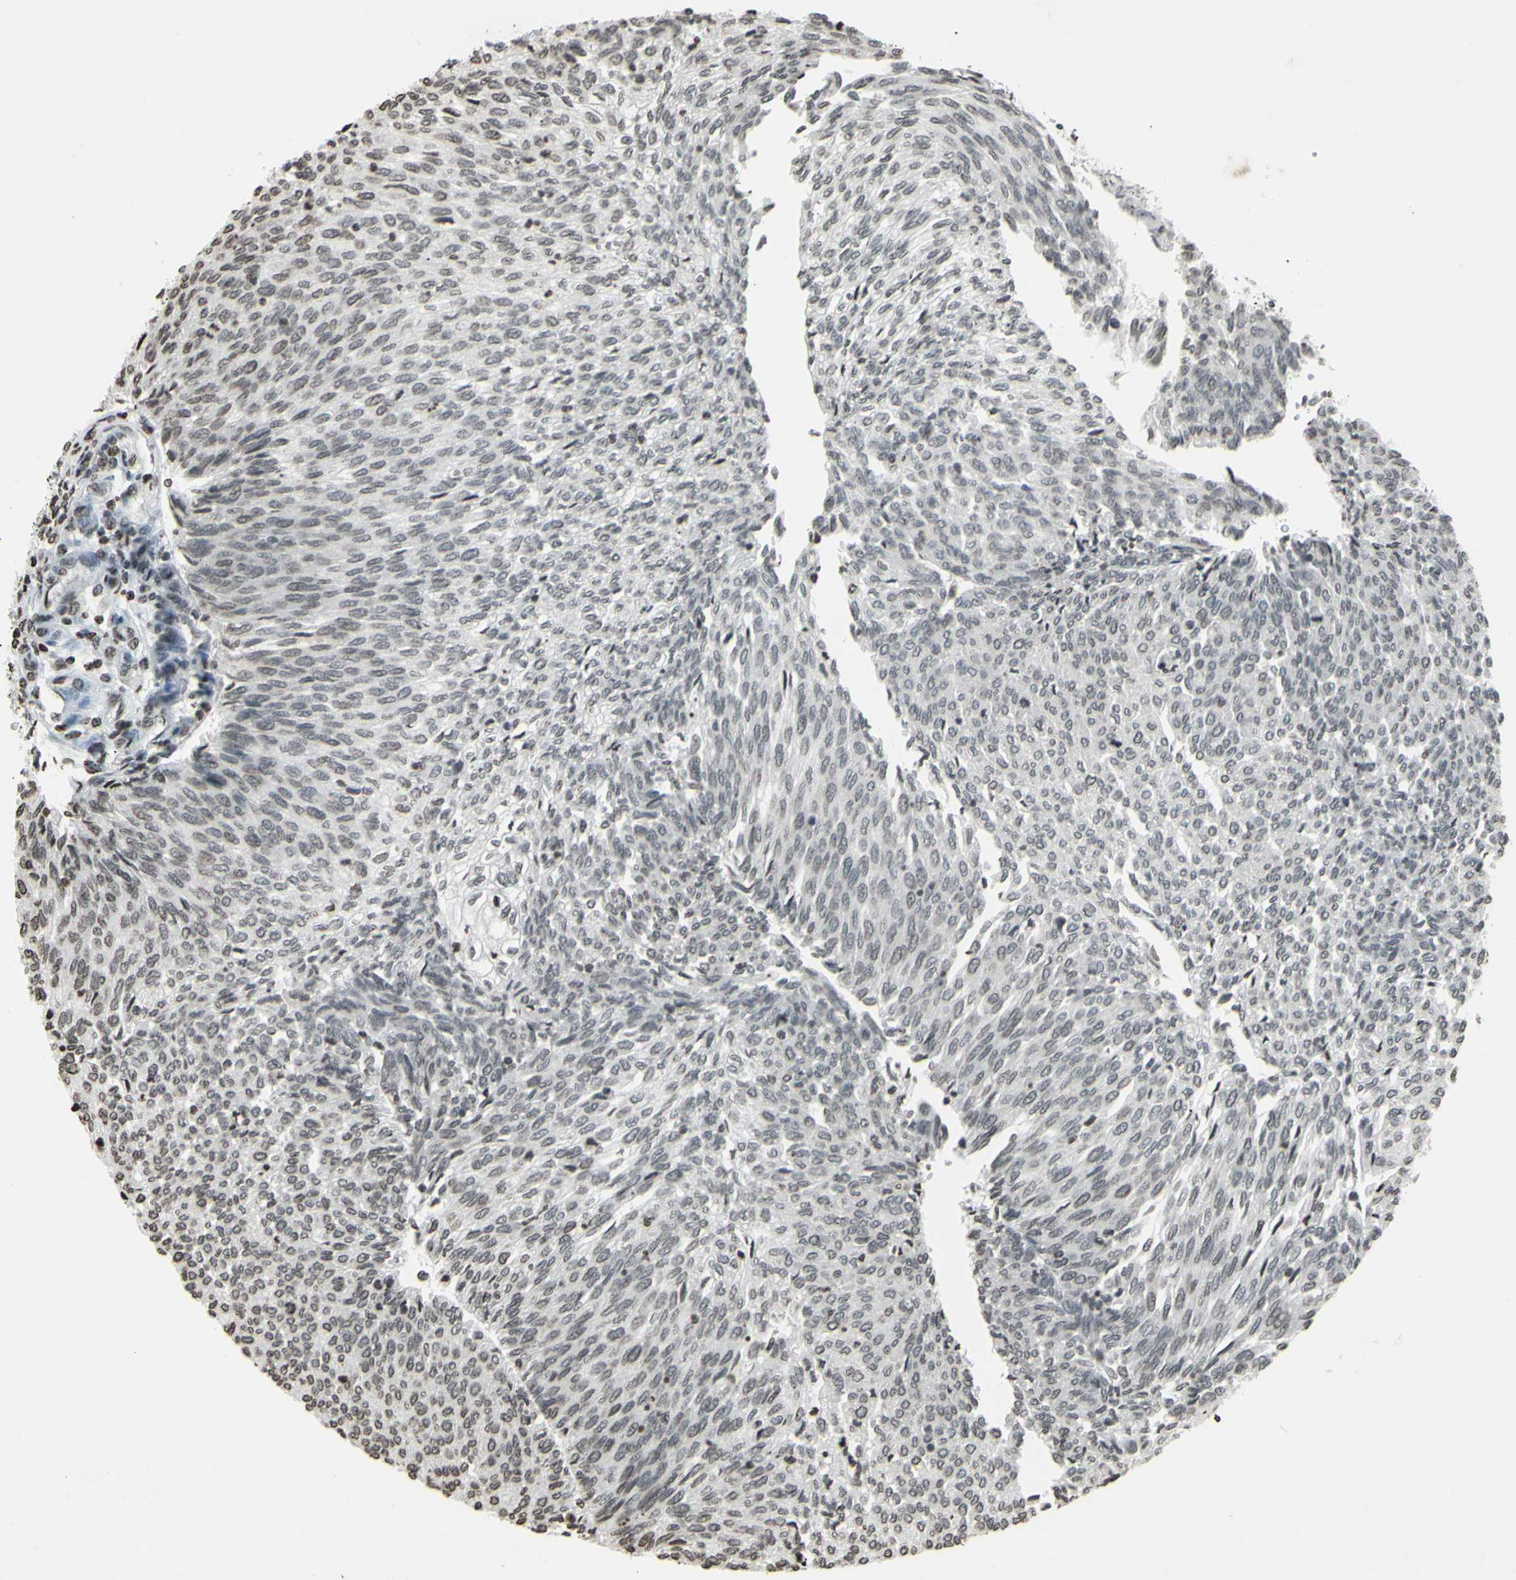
{"staining": {"intensity": "negative", "quantity": "none", "location": "none"}, "tissue": "urothelial cancer", "cell_type": "Tumor cells", "image_type": "cancer", "snomed": [{"axis": "morphology", "description": "Urothelial carcinoma, Low grade"}, {"axis": "topography", "description": "Urinary bladder"}], "caption": "The photomicrograph reveals no significant positivity in tumor cells of low-grade urothelial carcinoma. (DAB (3,3'-diaminobenzidine) immunohistochemistry (IHC) visualized using brightfield microscopy, high magnification).", "gene": "CD79B", "patient": {"sex": "female", "age": 79}}